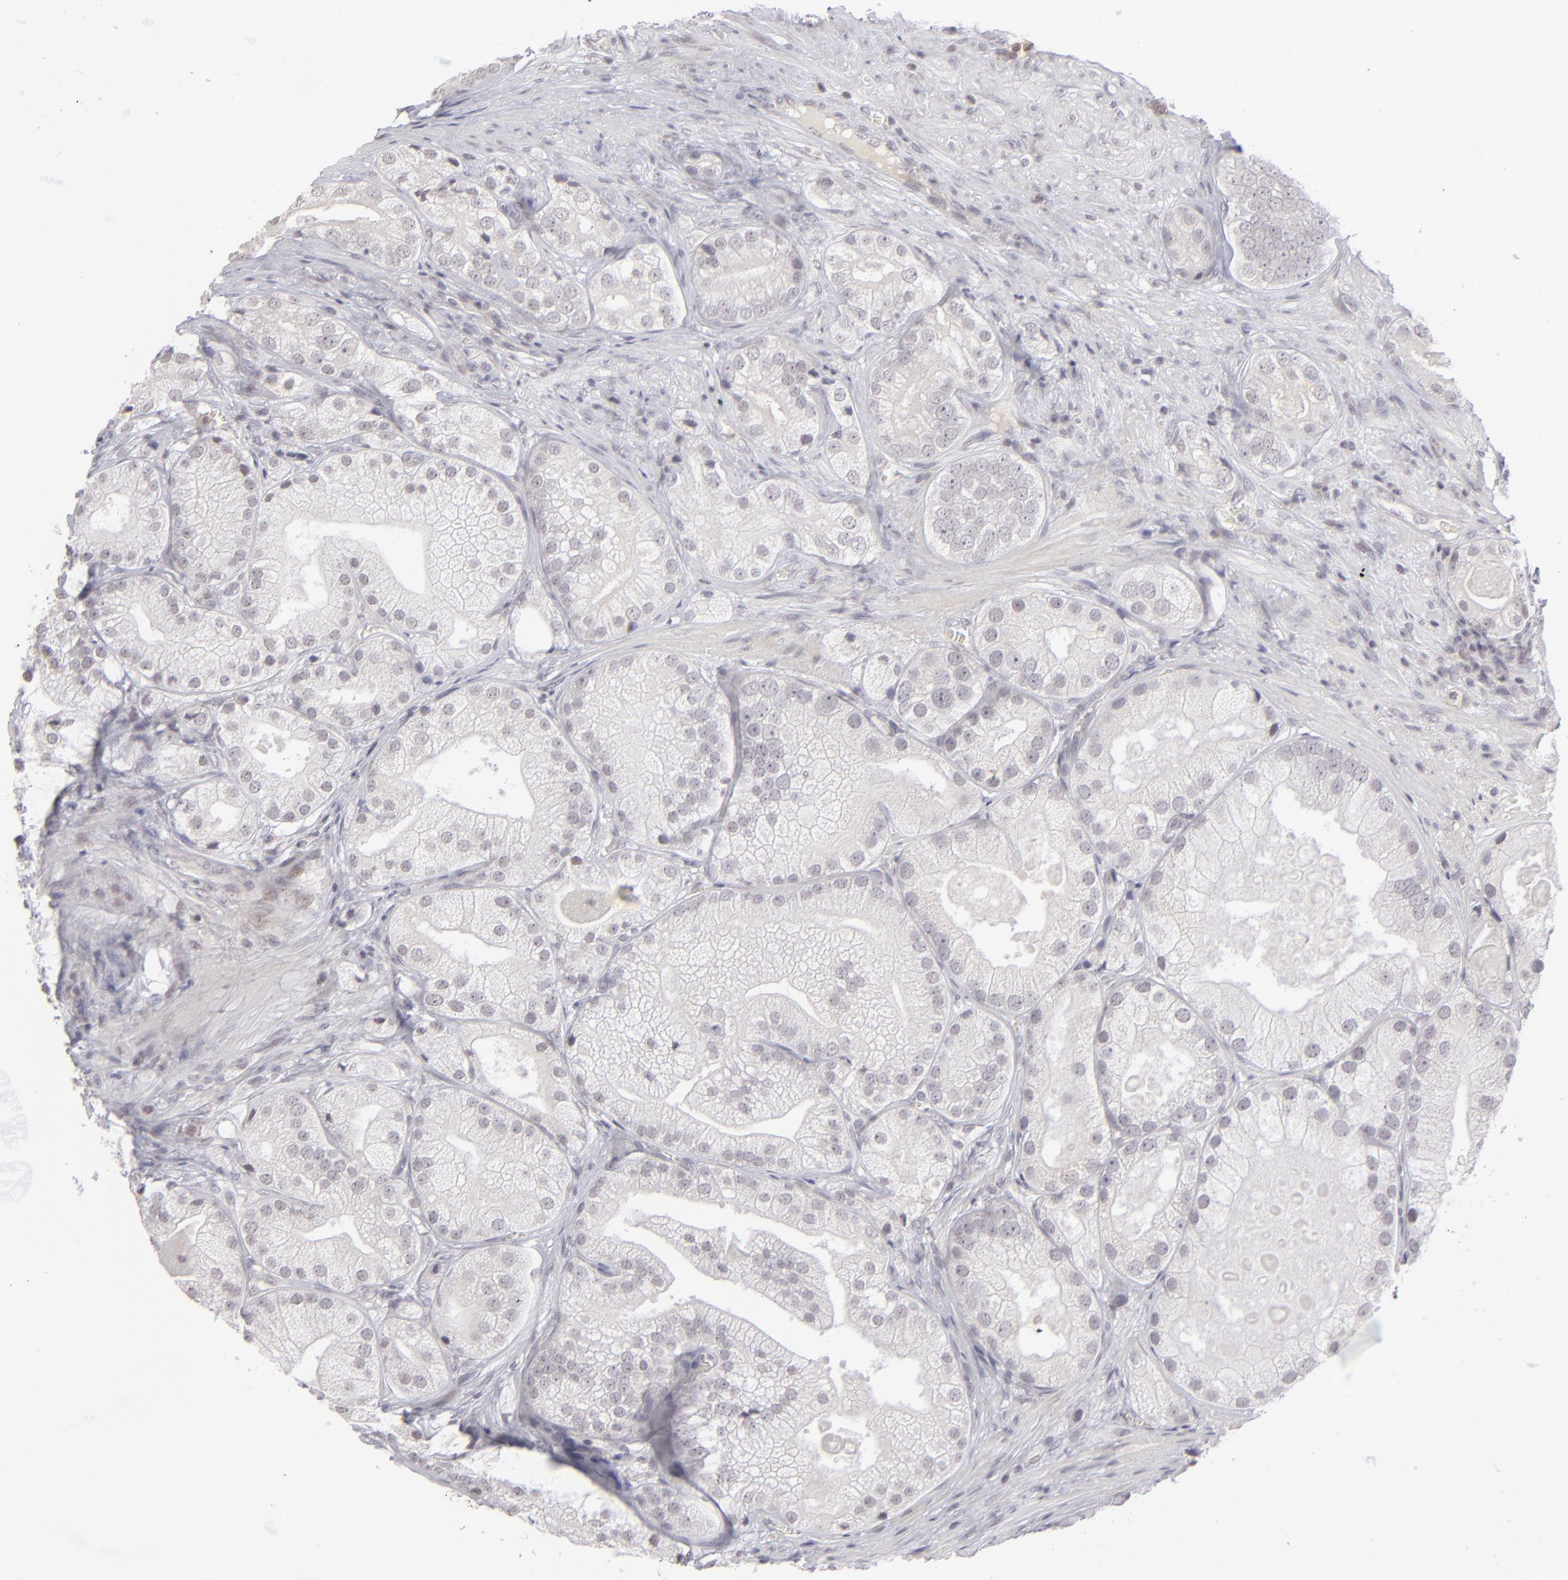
{"staining": {"intensity": "negative", "quantity": "none", "location": "none"}, "tissue": "prostate cancer", "cell_type": "Tumor cells", "image_type": "cancer", "snomed": [{"axis": "morphology", "description": "Adenocarcinoma, Low grade"}, {"axis": "topography", "description": "Prostate"}], "caption": "Immunohistochemical staining of prostate cancer exhibits no significant positivity in tumor cells.", "gene": "CLDN2", "patient": {"sex": "male", "age": 69}}